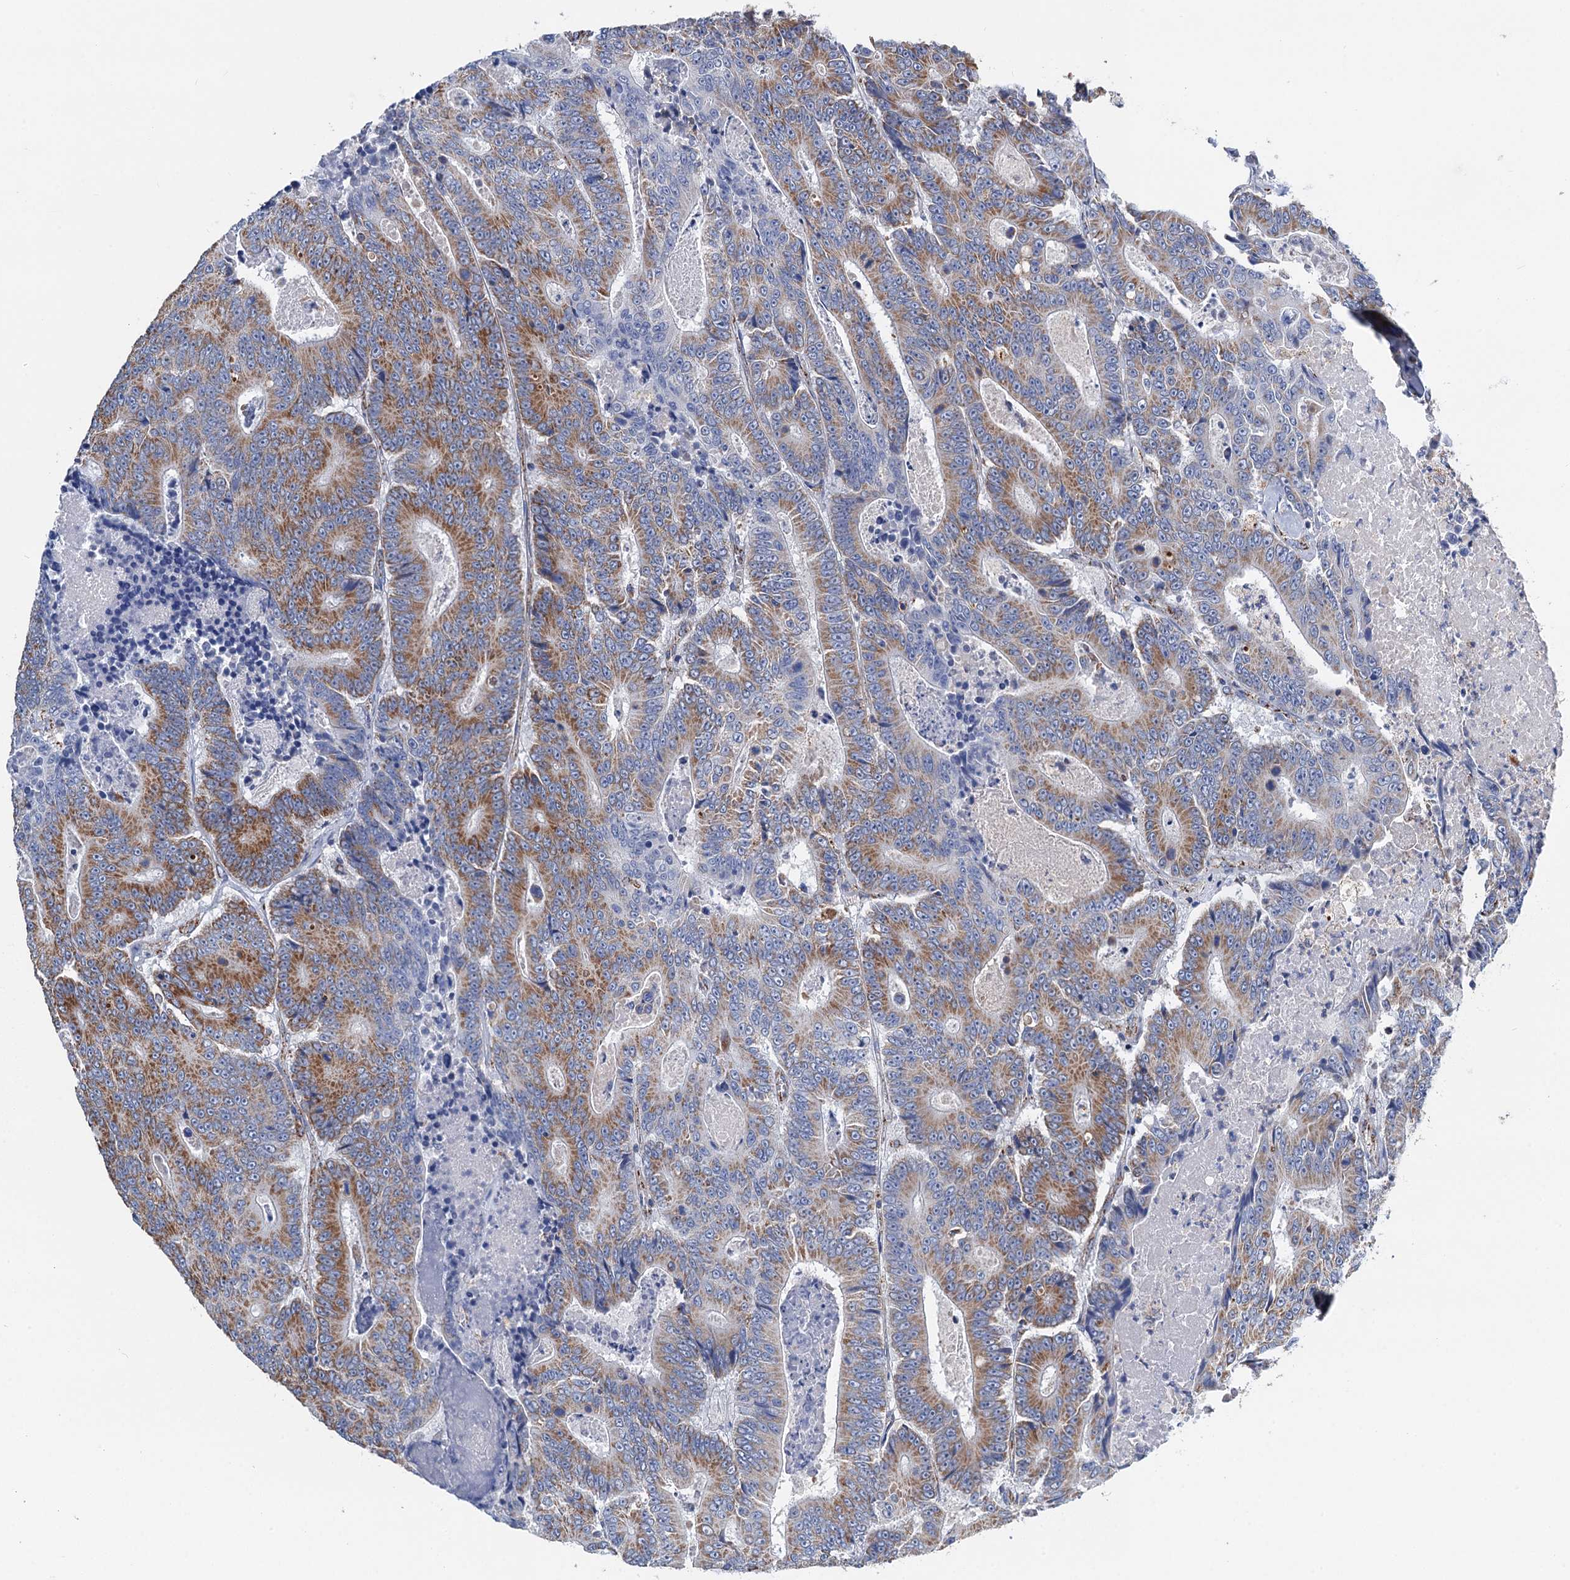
{"staining": {"intensity": "moderate", "quantity": ">75%", "location": "cytoplasmic/membranous"}, "tissue": "colorectal cancer", "cell_type": "Tumor cells", "image_type": "cancer", "snomed": [{"axis": "morphology", "description": "Adenocarcinoma, NOS"}, {"axis": "topography", "description": "Colon"}], "caption": "Colorectal adenocarcinoma stained with a protein marker shows moderate staining in tumor cells.", "gene": "IVD", "patient": {"sex": "male", "age": 83}}